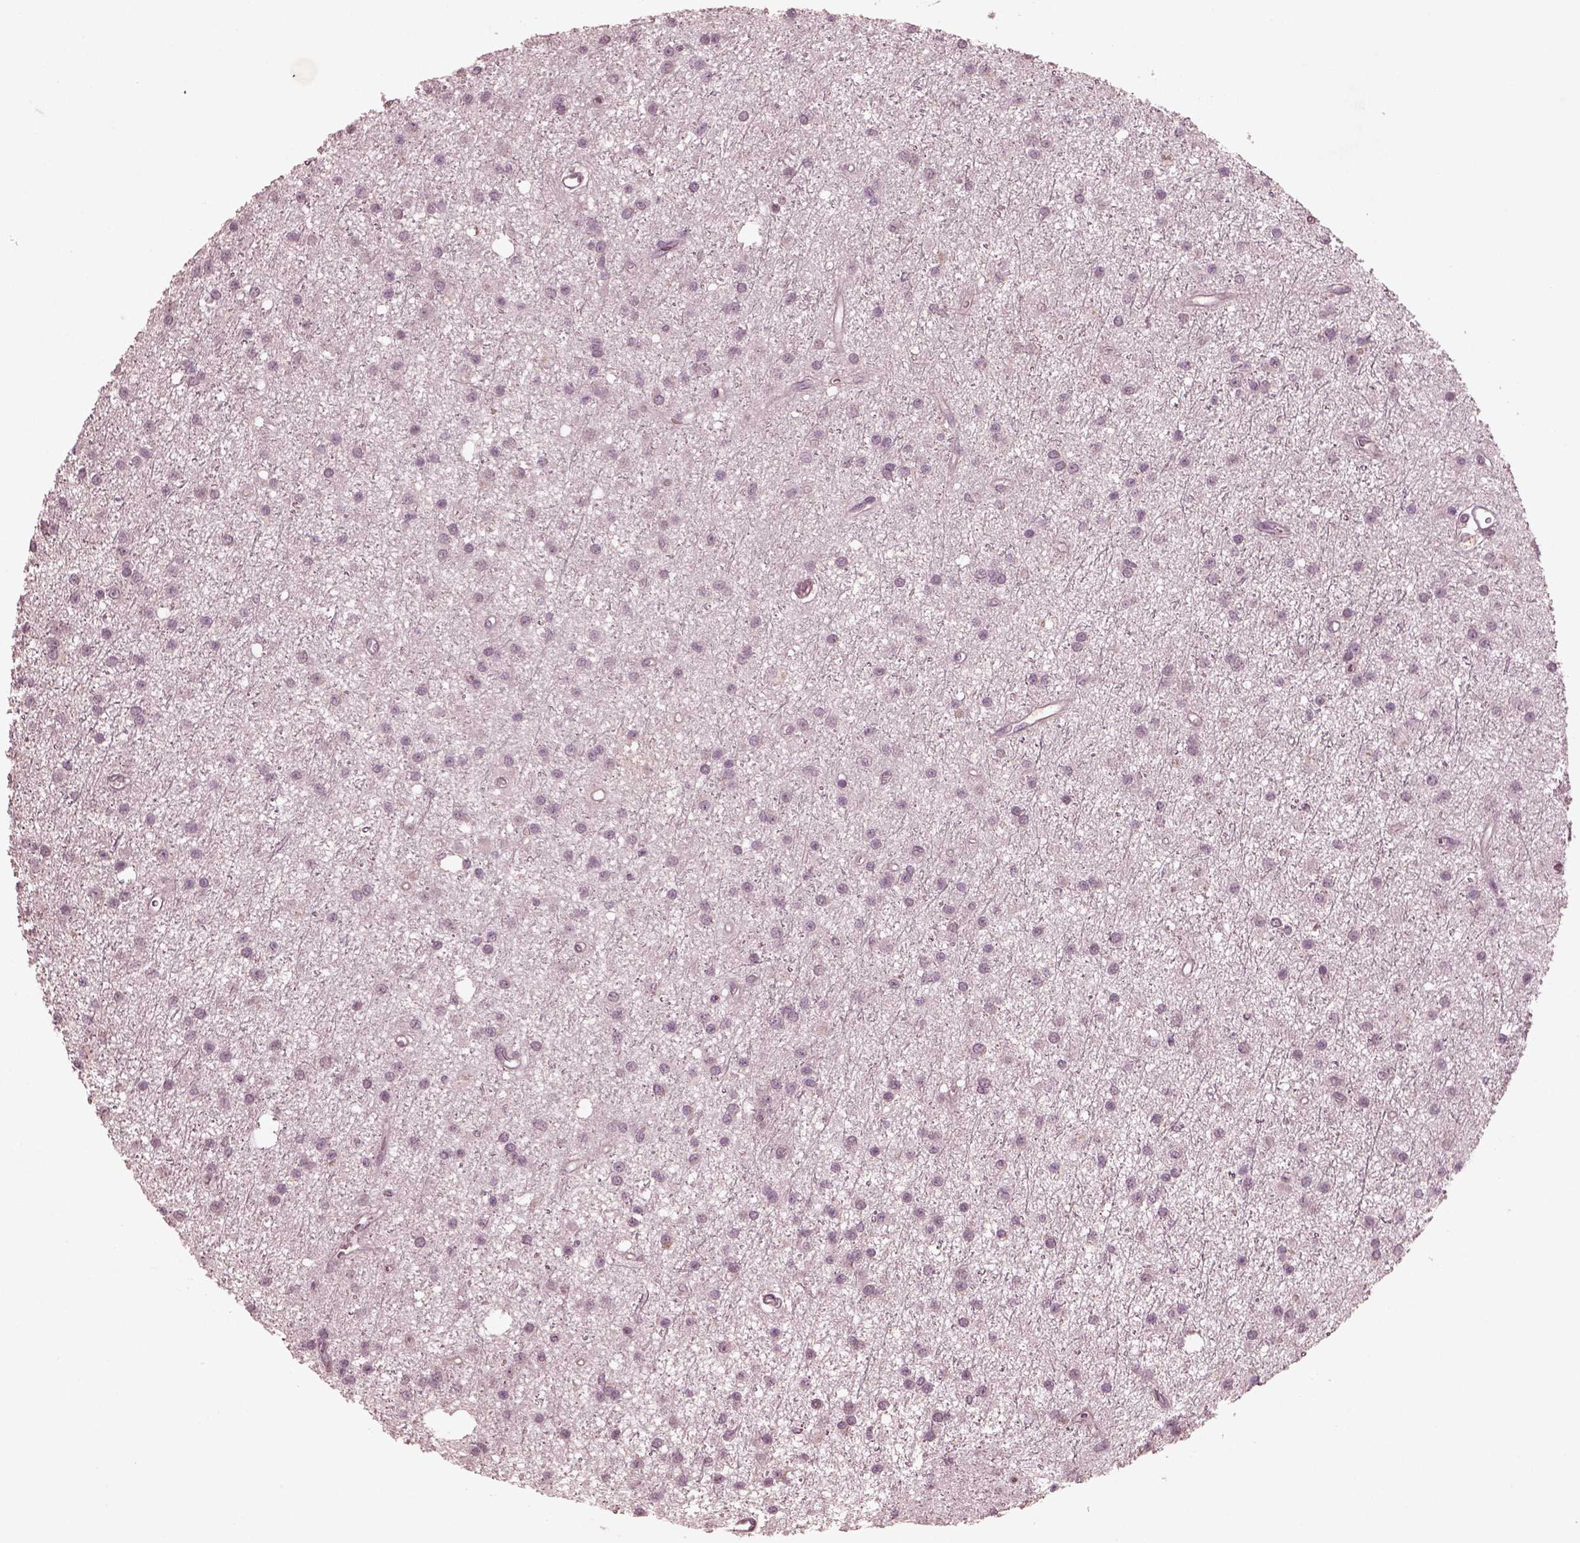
{"staining": {"intensity": "negative", "quantity": "none", "location": "none"}, "tissue": "glioma", "cell_type": "Tumor cells", "image_type": "cancer", "snomed": [{"axis": "morphology", "description": "Glioma, malignant, Low grade"}, {"axis": "topography", "description": "Brain"}], "caption": "Tumor cells are negative for protein expression in human malignant low-grade glioma.", "gene": "VWA5B1", "patient": {"sex": "male", "age": 27}}